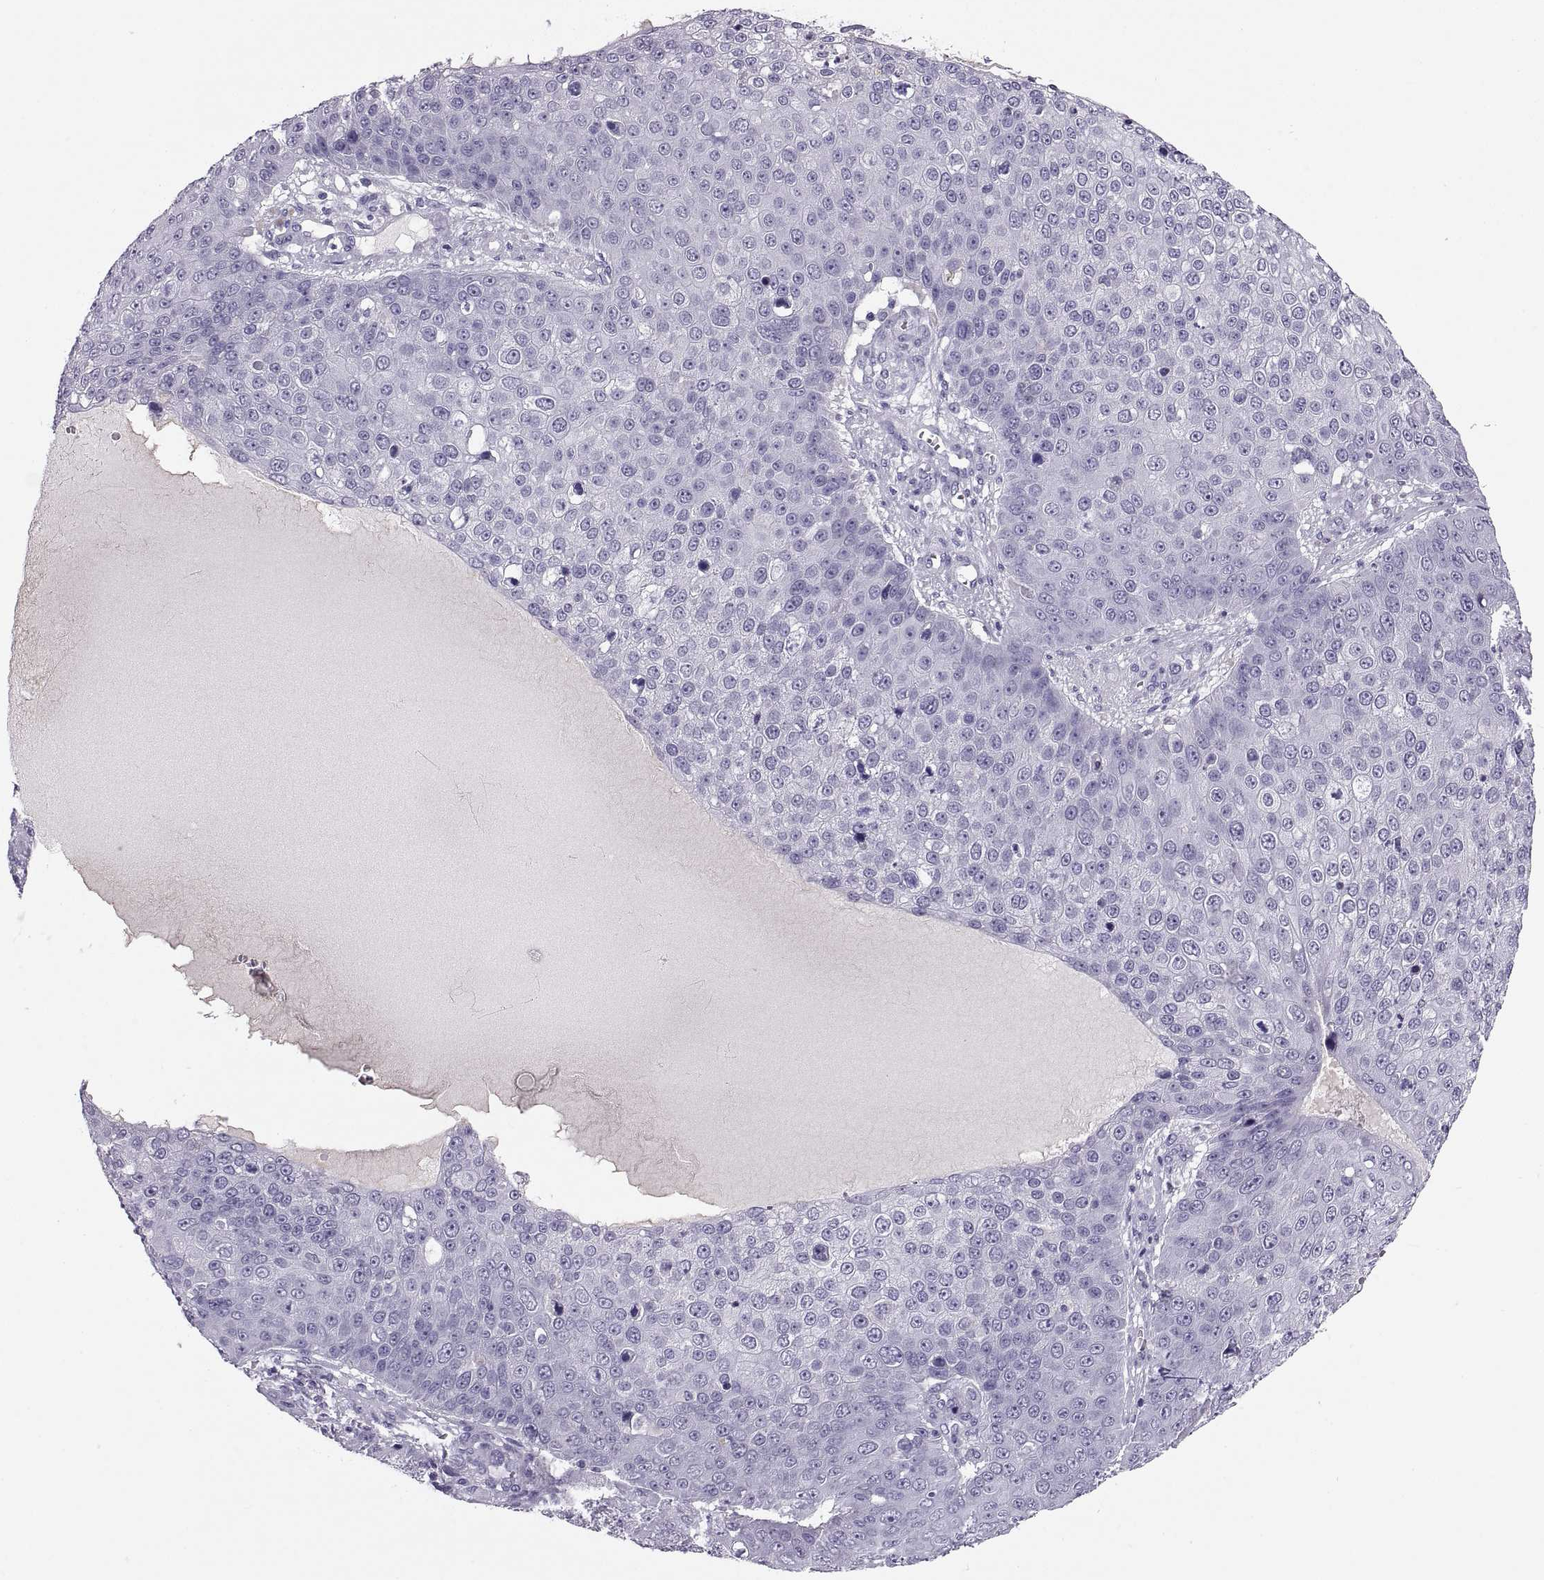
{"staining": {"intensity": "negative", "quantity": "none", "location": "none"}, "tissue": "skin cancer", "cell_type": "Tumor cells", "image_type": "cancer", "snomed": [{"axis": "morphology", "description": "Squamous cell carcinoma, NOS"}, {"axis": "topography", "description": "Skin"}], "caption": "Immunohistochemistry (IHC) histopathology image of human skin cancer (squamous cell carcinoma) stained for a protein (brown), which demonstrates no expression in tumor cells. Brightfield microscopy of immunohistochemistry stained with DAB (brown) and hematoxylin (blue), captured at high magnification.", "gene": "QRICH2", "patient": {"sex": "male", "age": 71}}